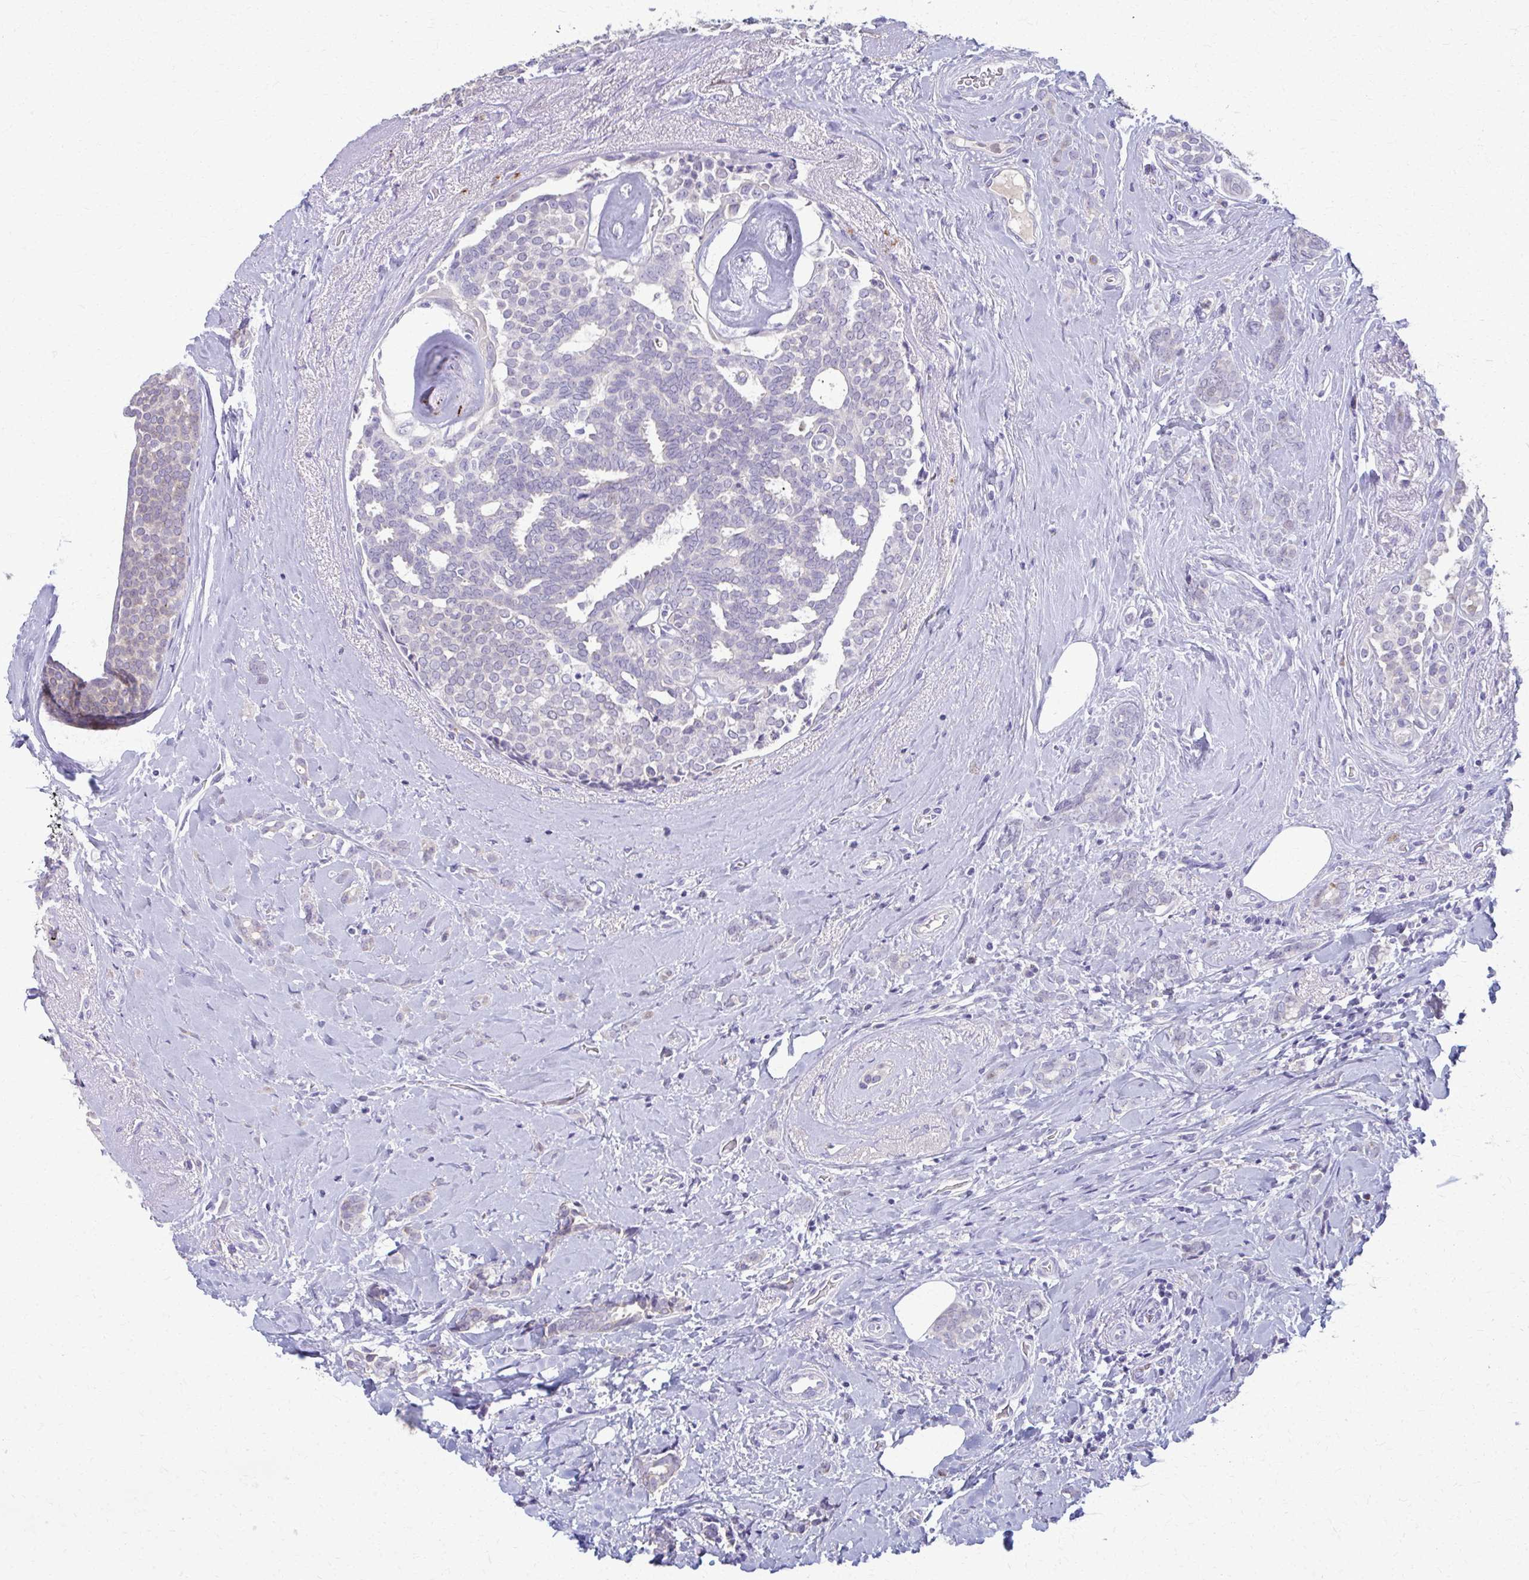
{"staining": {"intensity": "weak", "quantity": "<25%", "location": "cytoplasmic/membranous"}, "tissue": "breast cancer", "cell_type": "Tumor cells", "image_type": "cancer", "snomed": [{"axis": "morphology", "description": "Intraductal carcinoma, in situ"}, {"axis": "morphology", "description": "Duct carcinoma"}, {"axis": "morphology", "description": "Lobular carcinoma, in situ"}, {"axis": "topography", "description": "Breast"}], "caption": "Immunohistochemistry histopathology image of neoplastic tissue: human breast cancer (intraductal carcinoma,  in situ) stained with DAB (3,3'-diaminobenzidine) shows no significant protein expression in tumor cells. (Immunohistochemistry (ihc), brightfield microscopy, high magnification).", "gene": "OR4M1", "patient": {"sex": "female", "age": 44}}